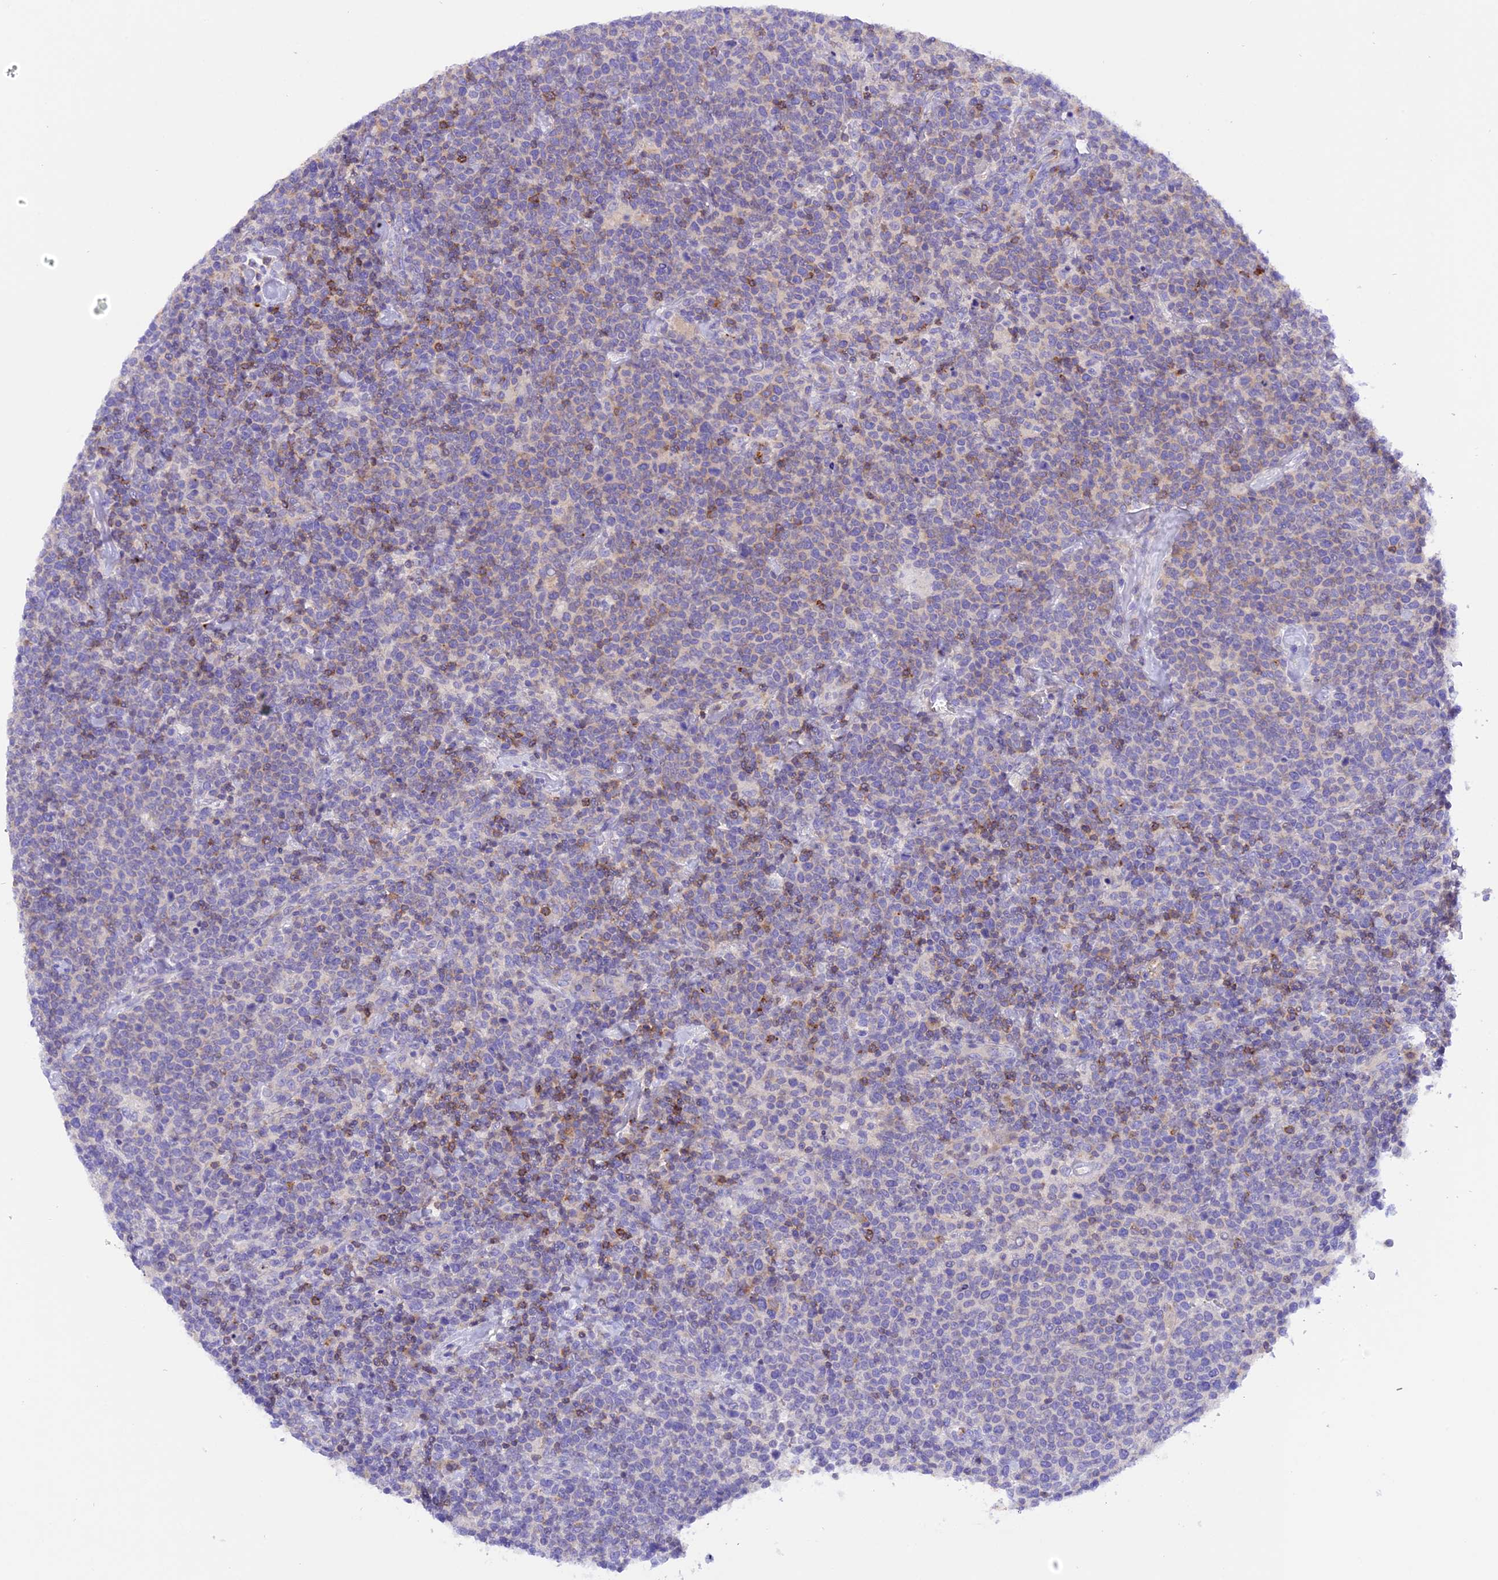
{"staining": {"intensity": "negative", "quantity": "none", "location": "none"}, "tissue": "lymphoma", "cell_type": "Tumor cells", "image_type": "cancer", "snomed": [{"axis": "morphology", "description": "Malignant lymphoma, non-Hodgkin's type, High grade"}, {"axis": "topography", "description": "Lymph node"}], "caption": "IHC of high-grade malignant lymphoma, non-Hodgkin's type reveals no expression in tumor cells.", "gene": "FAM193A", "patient": {"sex": "male", "age": 61}}